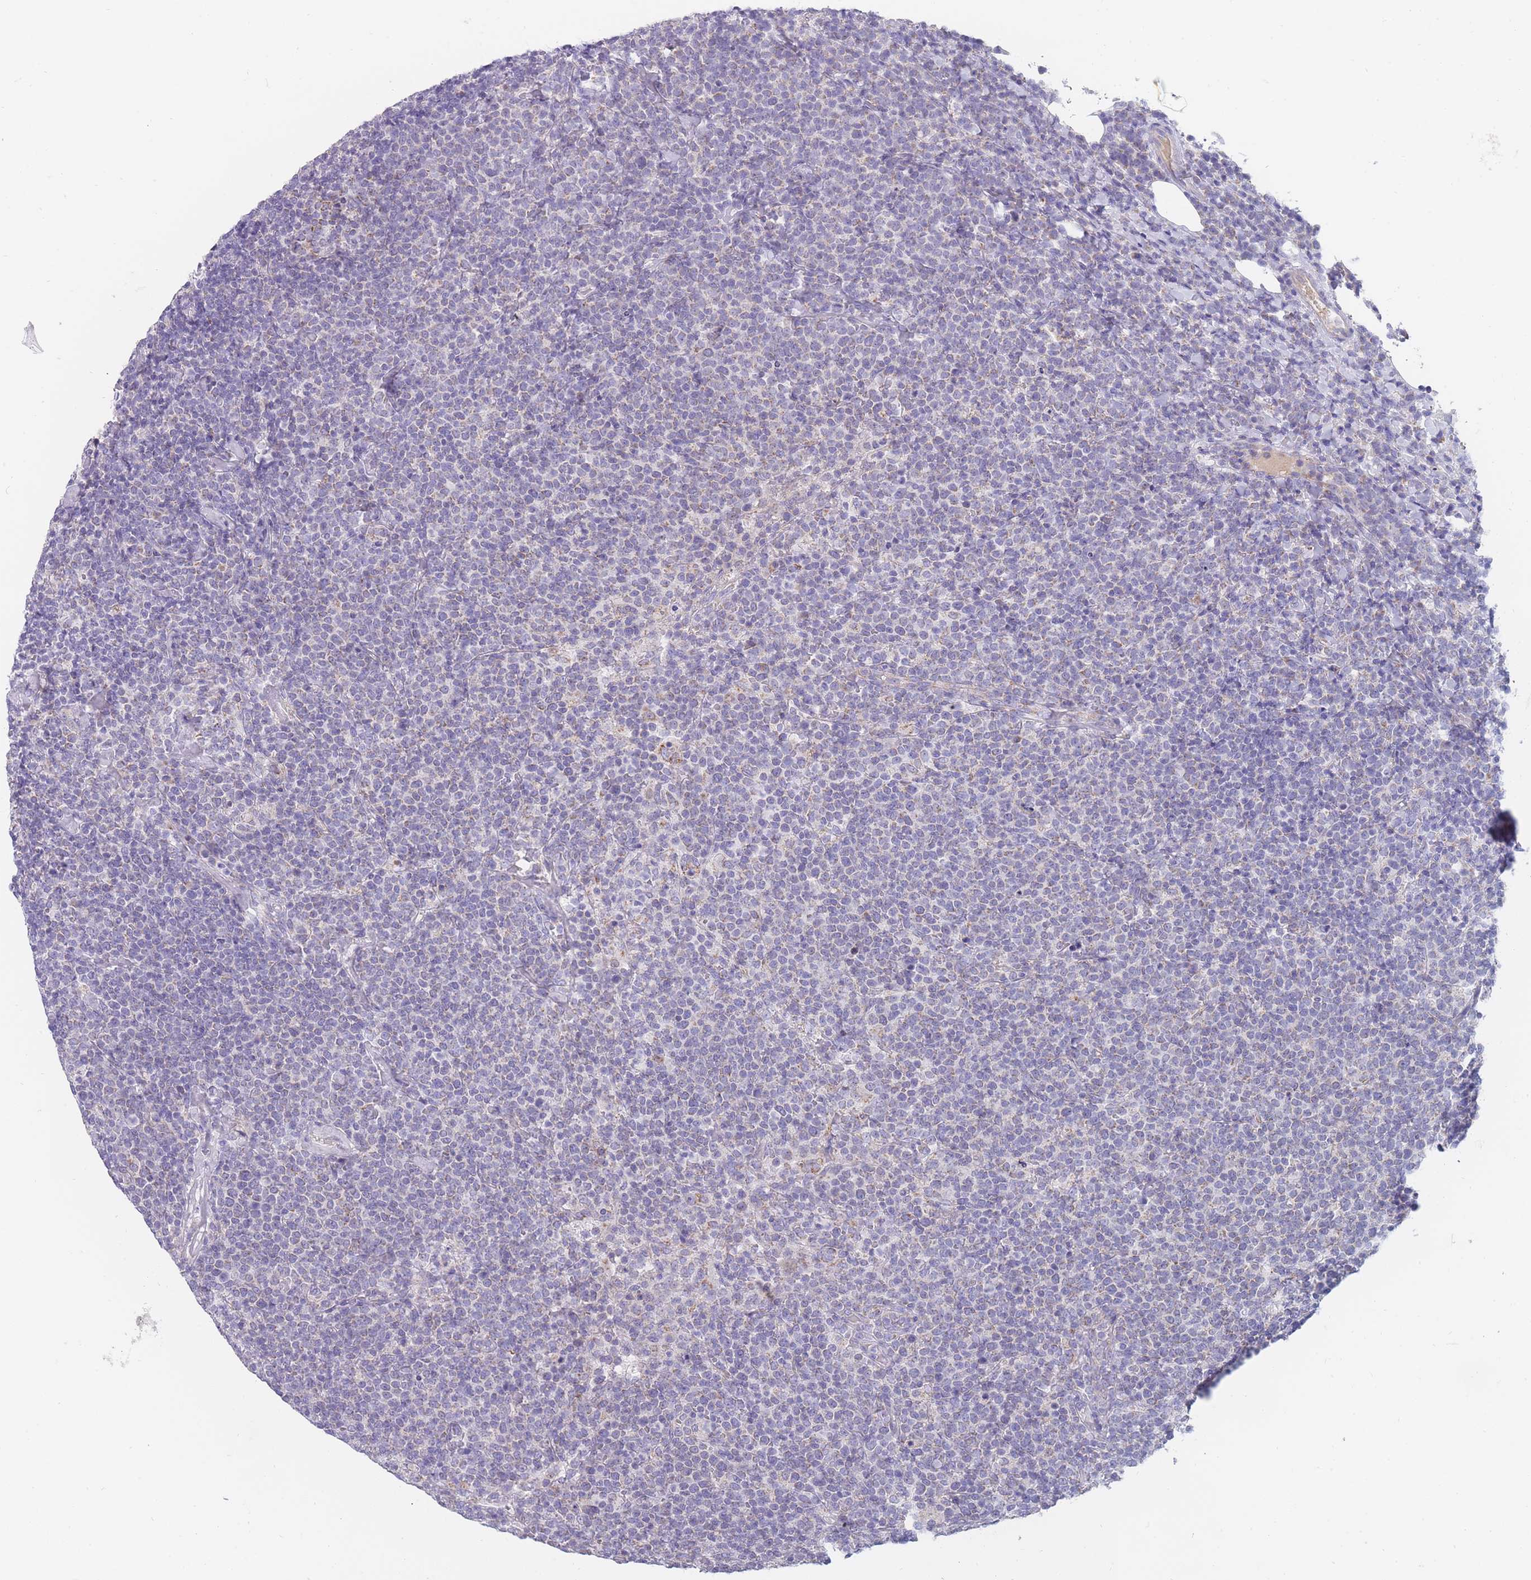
{"staining": {"intensity": "negative", "quantity": "none", "location": "none"}, "tissue": "lymphoma", "cell_type": "Tumor cells", "image_type": "cancer", "snomed": [{"axis": "morphology", "description": "Malignant lymphoma, non-Hodgkin's type, High grade"}, {"axis": "topography", "description": "Lymph node"}], "caption": "This is an IHC histopathology image of human lymphoma. There is no expression in tumor cells.", "gene": "MRPS14", "patient": {"sex": "male", "age": 61}}